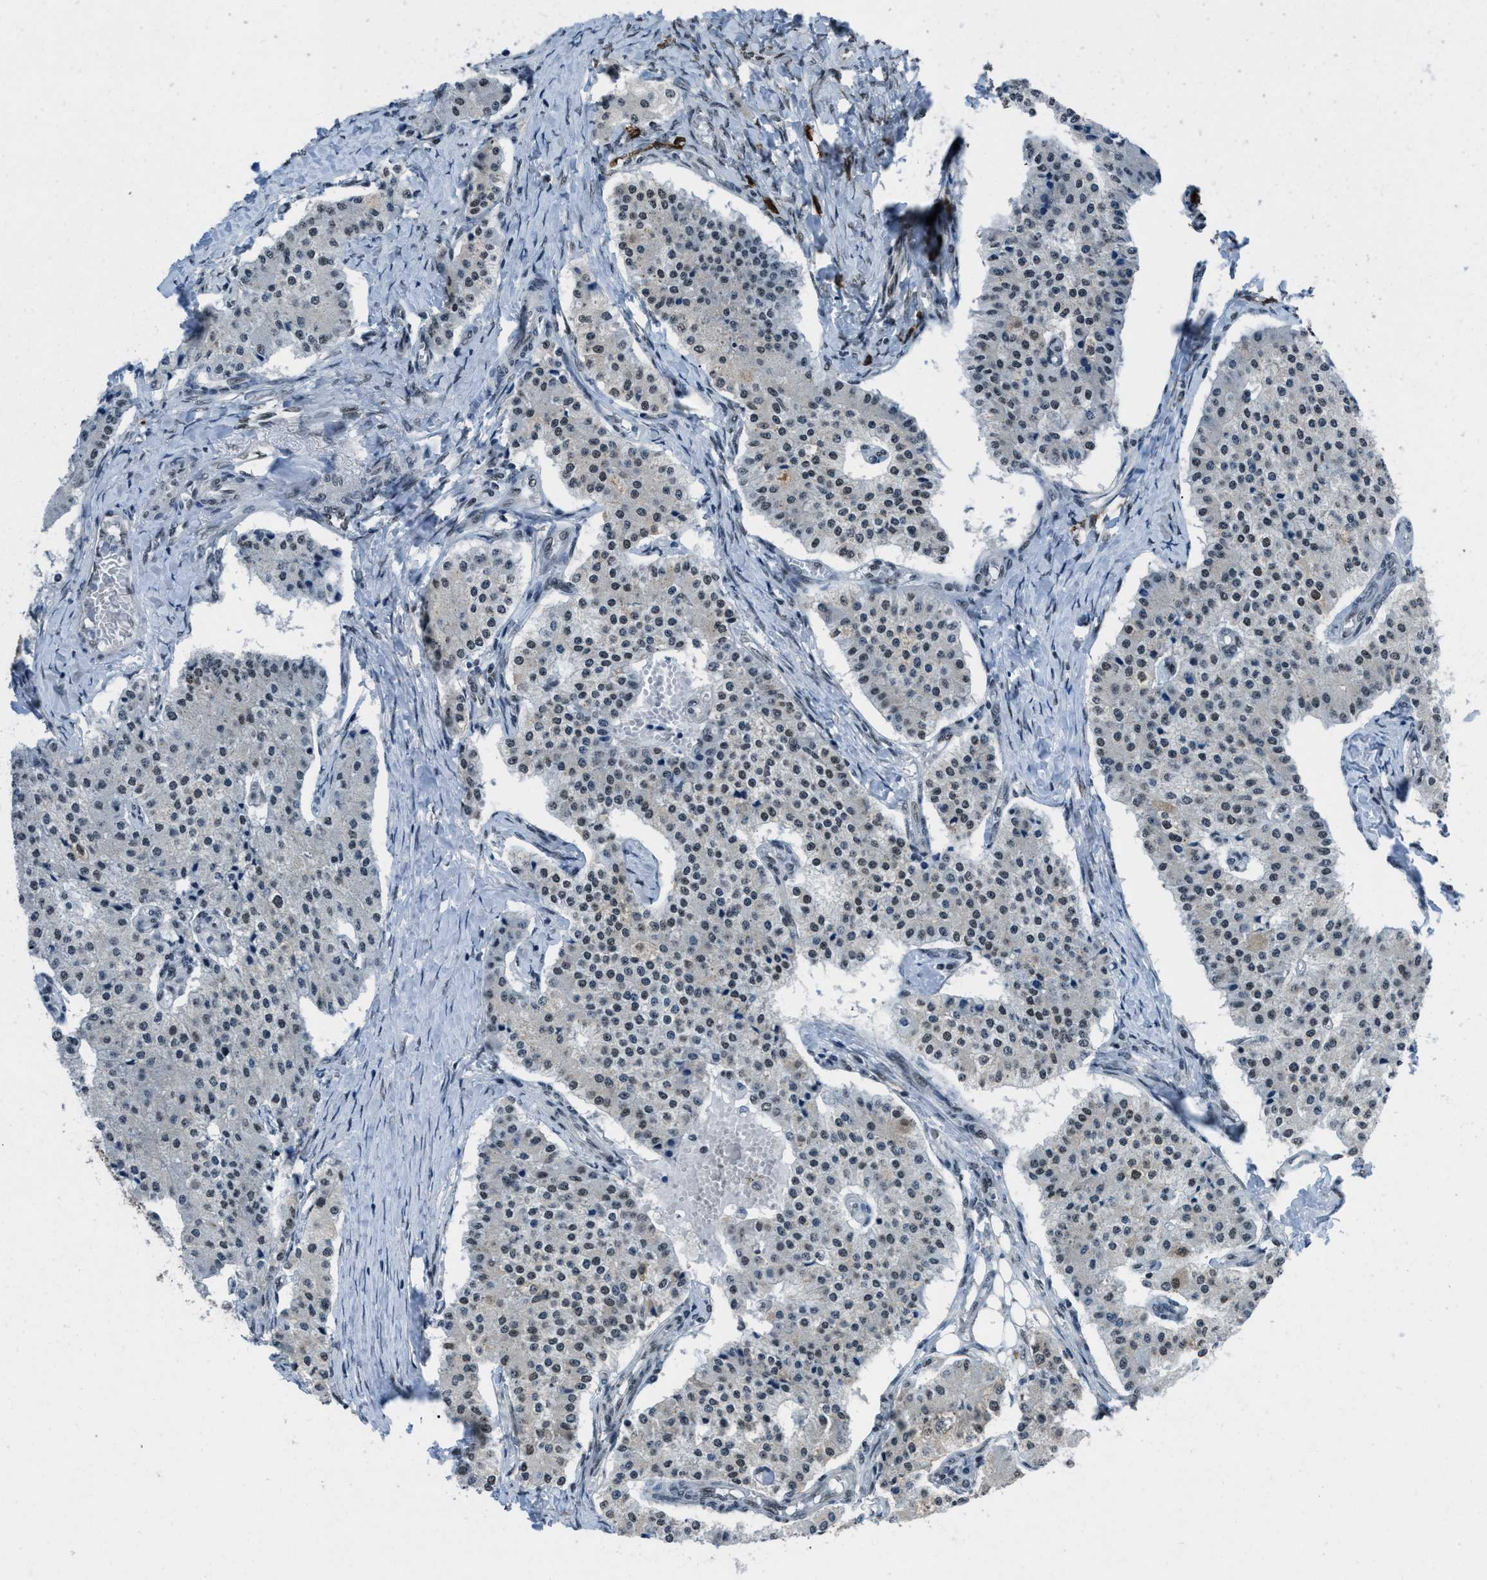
{"staining": {"intensity": "weak", "quantity": ">75%", "location": "nuclear"}, "tissue": "carcinoid", "cell_type": "Tumor cells", "image_type": "cancer", "snomed": [{"axis": "morphology", "description": "Carcinoid, malignant, NOS"}, {"axis": "topography", "description": "Colon"}], "caption": "Malignant carcinoid stained with DAB immunohistochemistry displays low levels of weak nuclear expression in approximately >75% of tumor cells.", "gene": "GATAD2B", "patient": {"sex": "female", "age": 52}}